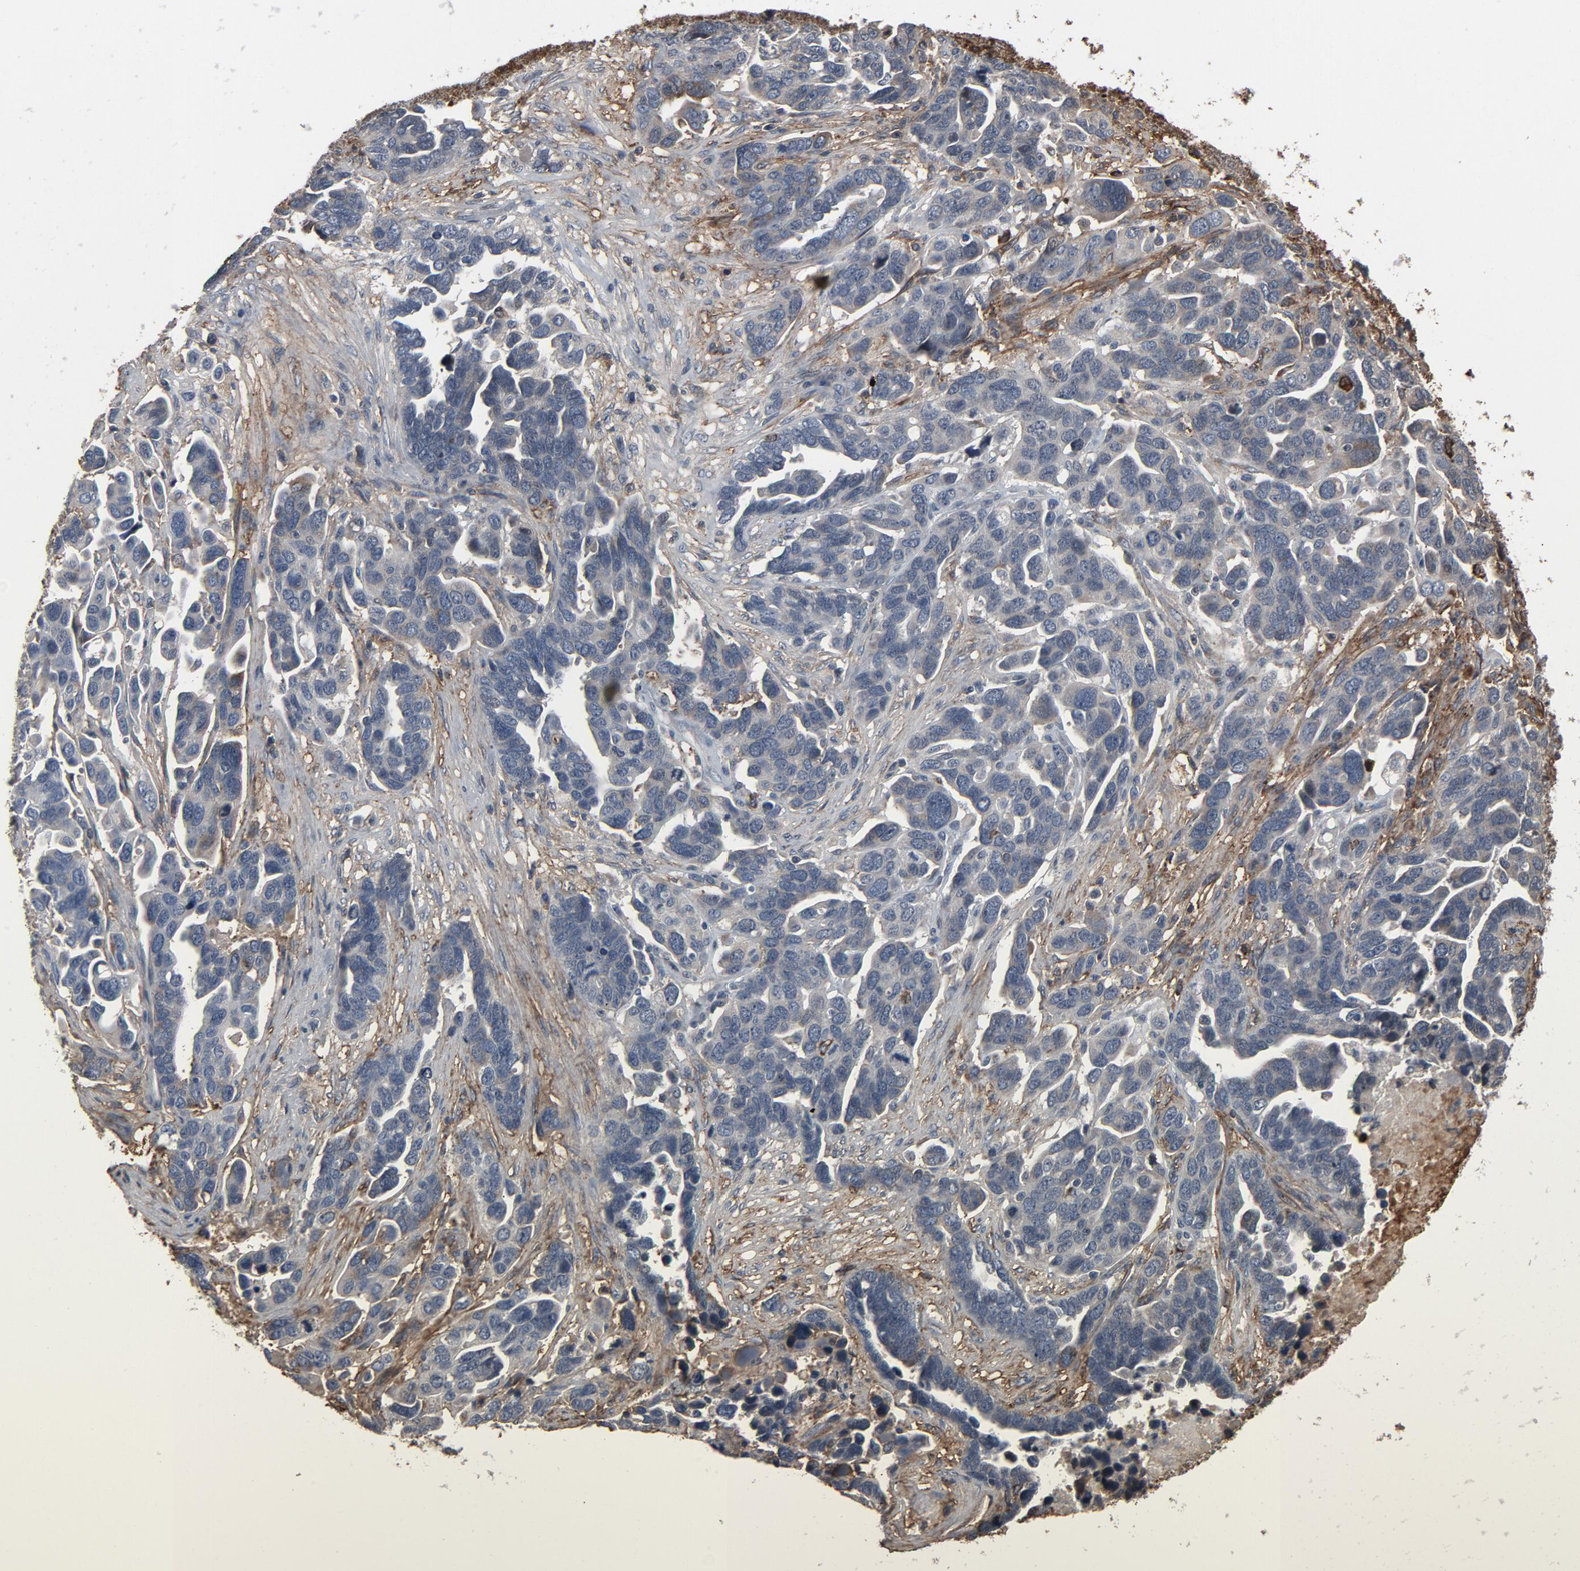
{"staining": {"intensity": "negative", "quantity": "none", "location": "none"}, "tissue": "ovarian cancer", "cell_type": "Tumor cells", "image_type": "cancer", "snomed": [{"axis": "morphology", "description": "Cystadenocarcinoma, serous, NOS"}, {"axis": "topography", "description": "Ovary"}], "caption": "IHC of human ovarian cancer (serous cystadenocarcinoma) displays no staining in tumor cells.", "gene": "PDZD4", "patient": {"sex": "female", "age": 54}}